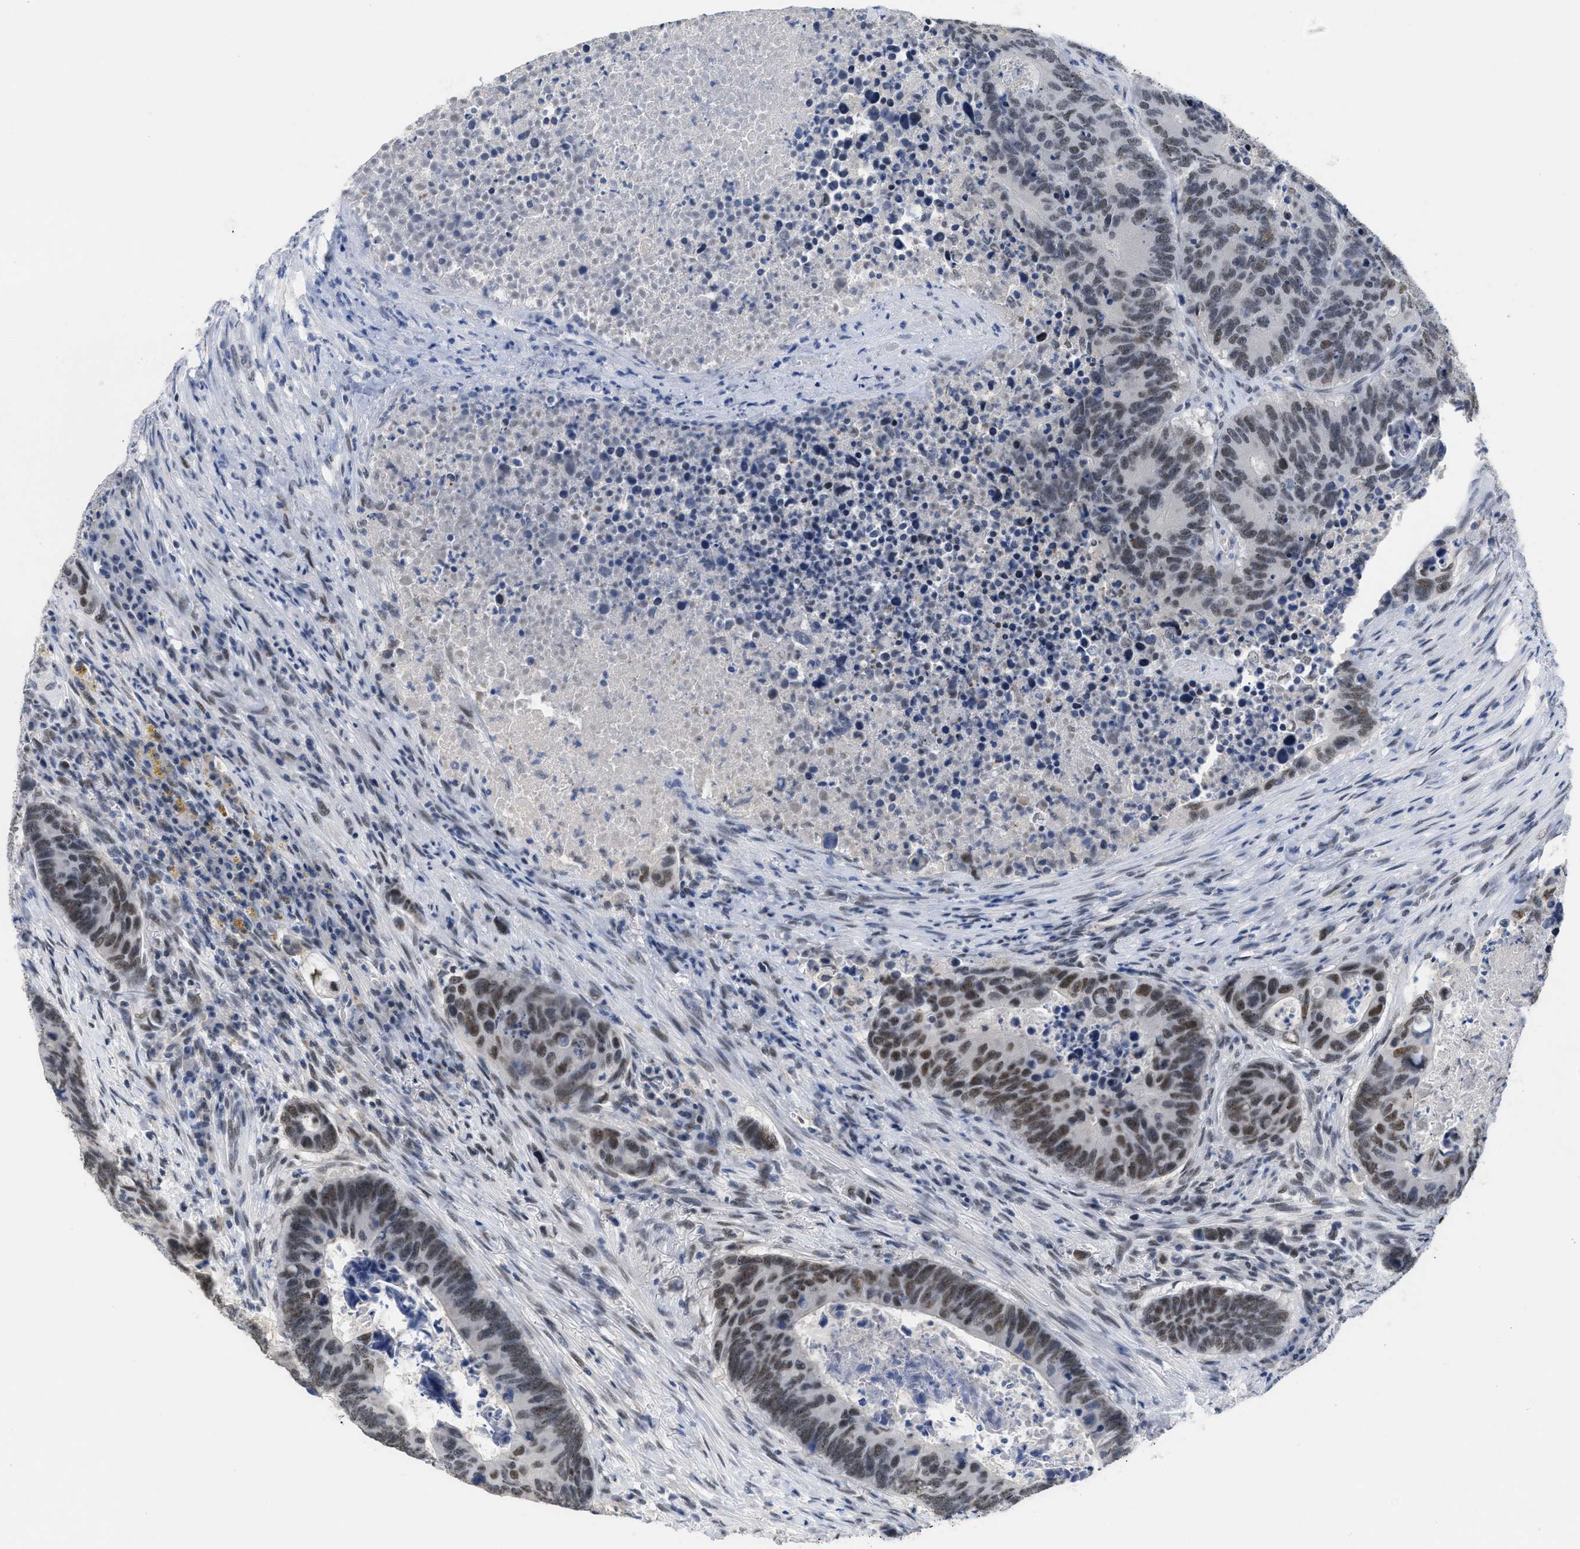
{"staining": {"intensity": "moderate", "quantity": "25%-75%", "location": "nuclear"}, "tissue": "colorectal cancer", "cell_type": "Tumor cells", "image_type": "cancer", "snomed": [{"axis": "morphology", "description": "Adenocarcinoma, NOS"}, {"axis": "topography", "description": "Colon"}], "caption": "Immunohistochemistry staining of colorectal cancer, which exhibits medium levels of moderate nuclear expression in approximately 25%-75% of tumor cells indicating moderate nuclear protein positivity. The staining was performed using DAB (3,3'-diaminobenzidine) (brown) for protein detection and nuclei were counterstained in hematoxylin (blue).", "gene": "GGNBP2", "patient": {"sex": "male", "age": 87}}